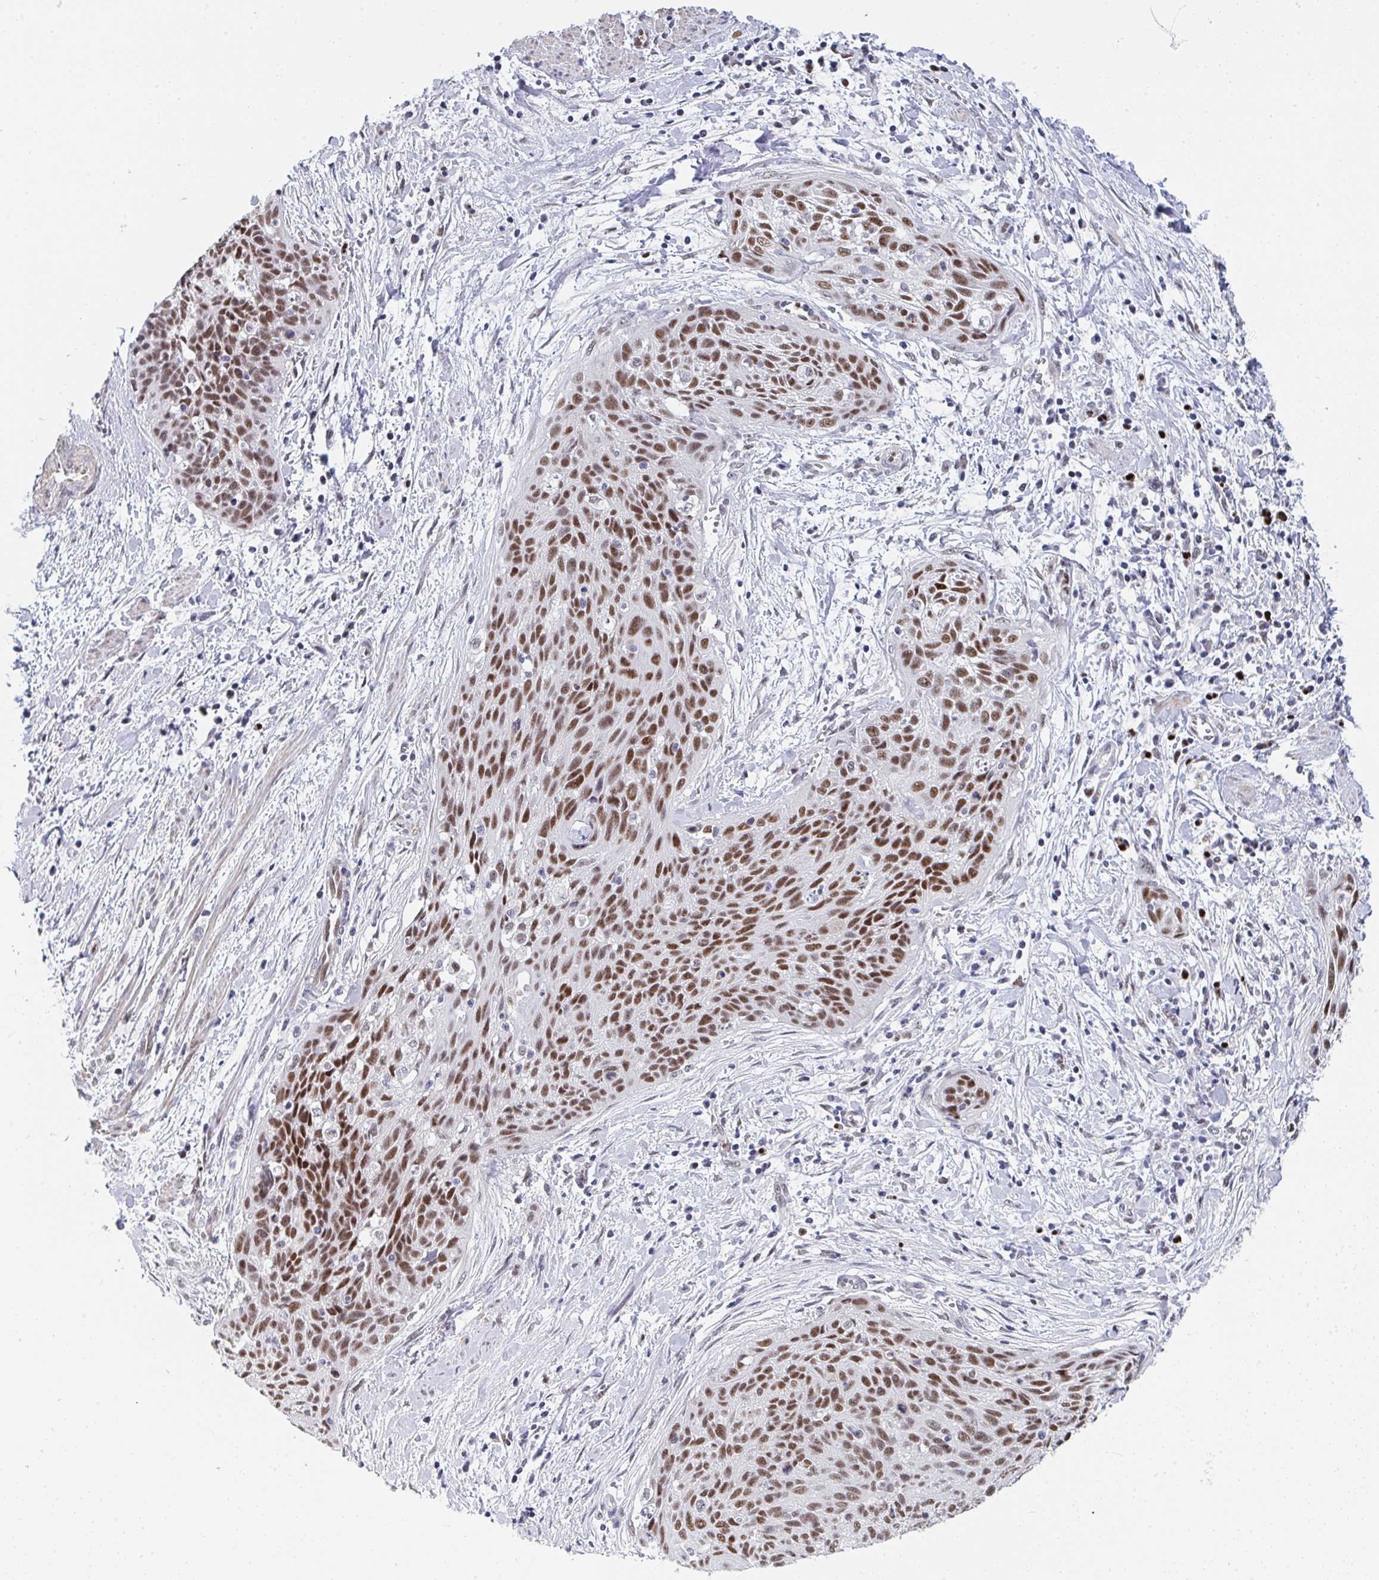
{"staining": {"intensity": "moderate", "quantity": ">75%", "location": "nuclear"}, "tissue": "cervical cancer", "cell_type": "Tumor cells", "image_type": "cancer", "snomed": [{"axis": "morphology", "description": "Squamous cell carcinoma, NOS"}, {"axis": "topography", "description": "Cervix"}], "caption": "Immunohistochemistry (IHC) image of cervical cancer stained for a protein (brown), which reveals medium levels of moderate nuclear expression in approximately >75% of tumor cells.", "gene": "JDP2", "patient": {"sex": "female", "age": 55}}